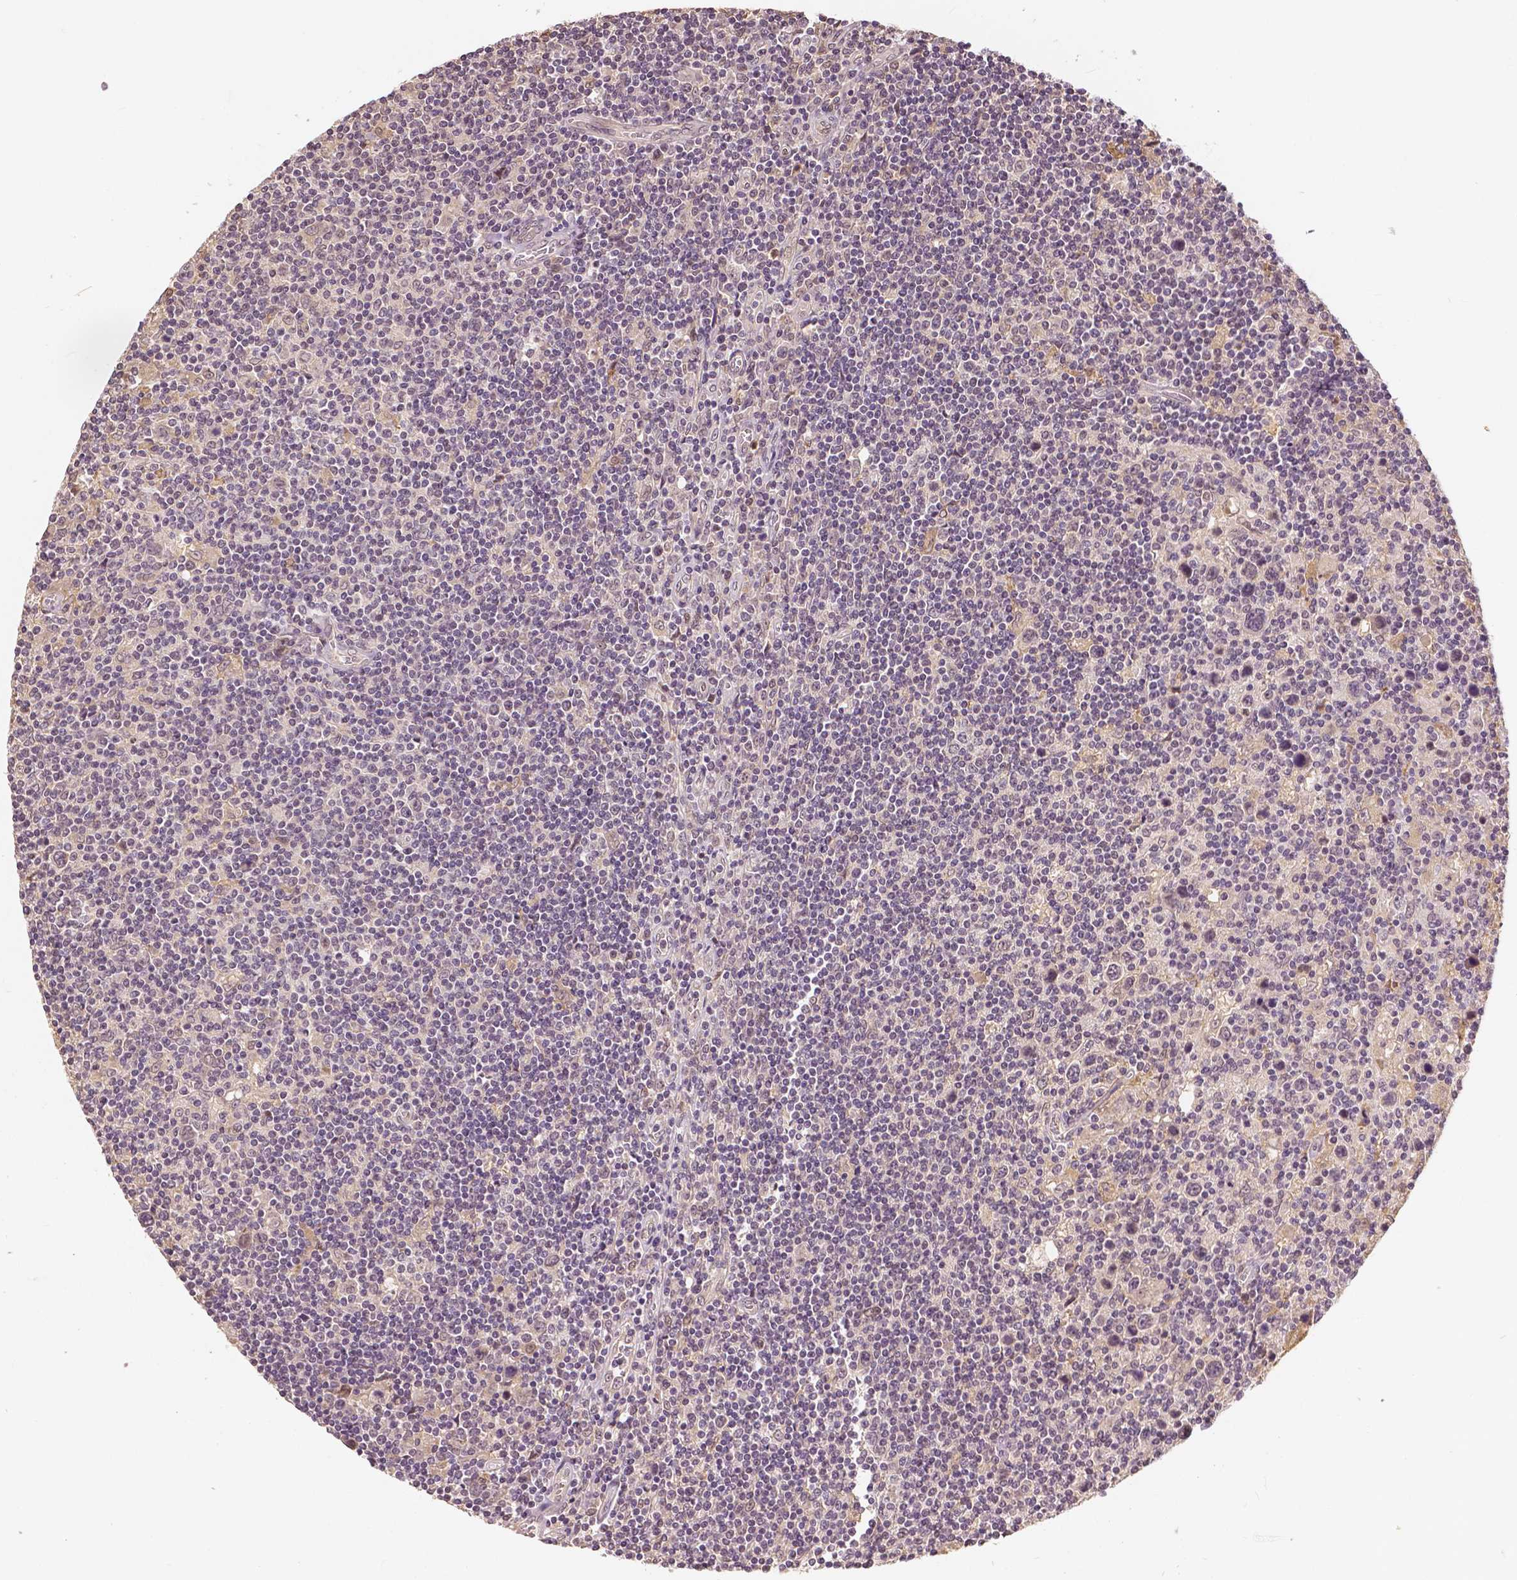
{"staining": {"intensity": "weak", "quantity": "25%-75%", "location": "nuclear"}, "tissue": "lymphoma", "cell_type": "Tumor cells", "image_type": "cancer", "snomed": [{"axis": "morphology", "description": "Hodgkin's disease, NOS"}, {"axis": "topography", "description": "Lymph node"}], "caption": "A low amount of weak nuclear staining is present in about 25%-75% of tumor cells in lymphoma tissue.", "gene": "MAP1LC3B", "patient": {"sex": "male", "age": 40}}